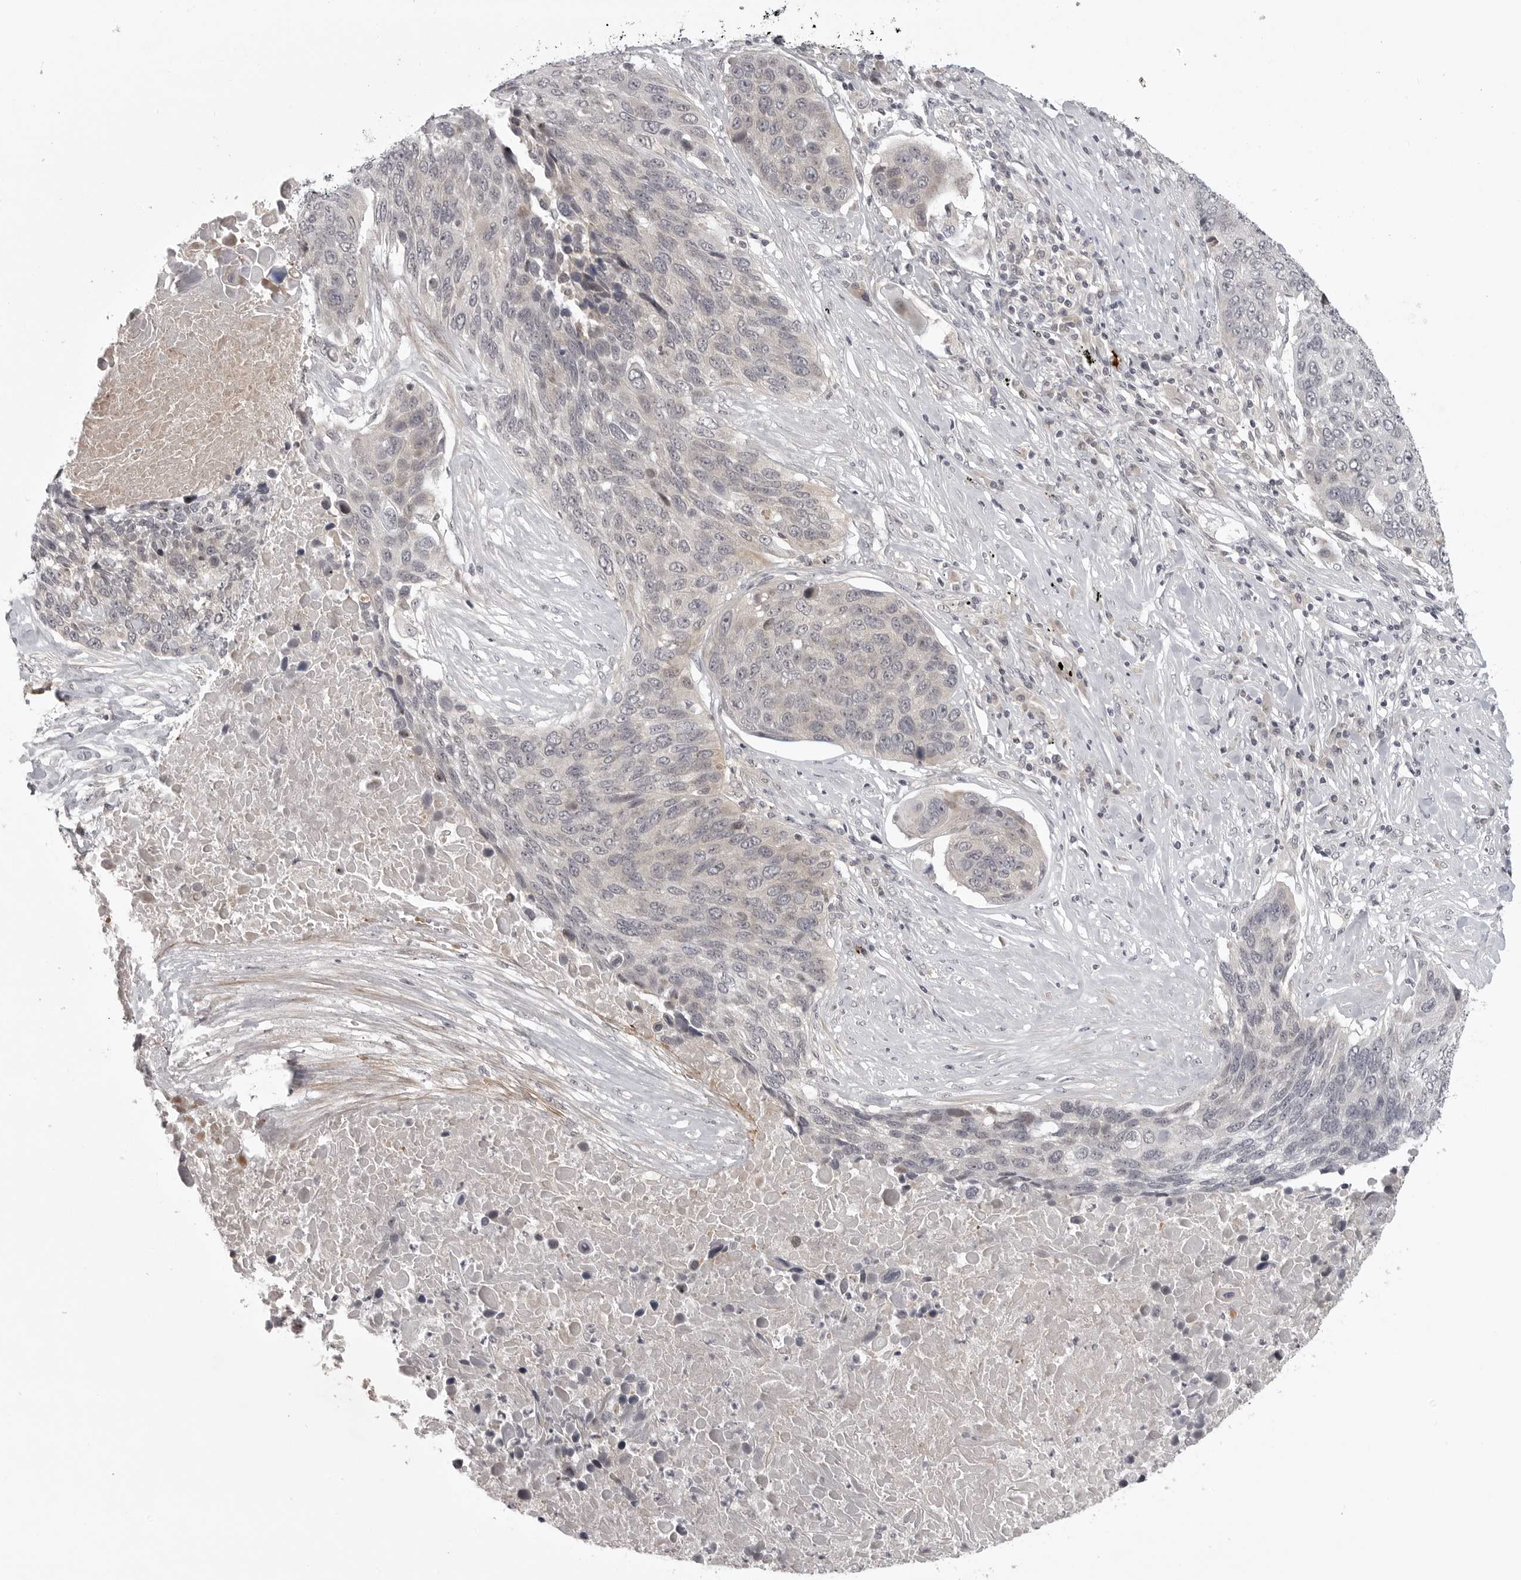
{"staining": {"intensity": "negative", "quantity": "none", "location": "none"}, "tissue": "lung cancer", "cell_type": "Tumor cells", "image_type": "cancer", "snomed": [{"axis": "morphology", "description": "Squamous cell carcinoma, NOS"}, {"axis": "topography", "description": "Lung"}], "caption": "Immunohistochemistry (IHC) of lung cancer shows no positivity in tumor cells.", "gene": "CD300LD", "patient": {"sex": "male", "age": 66}}